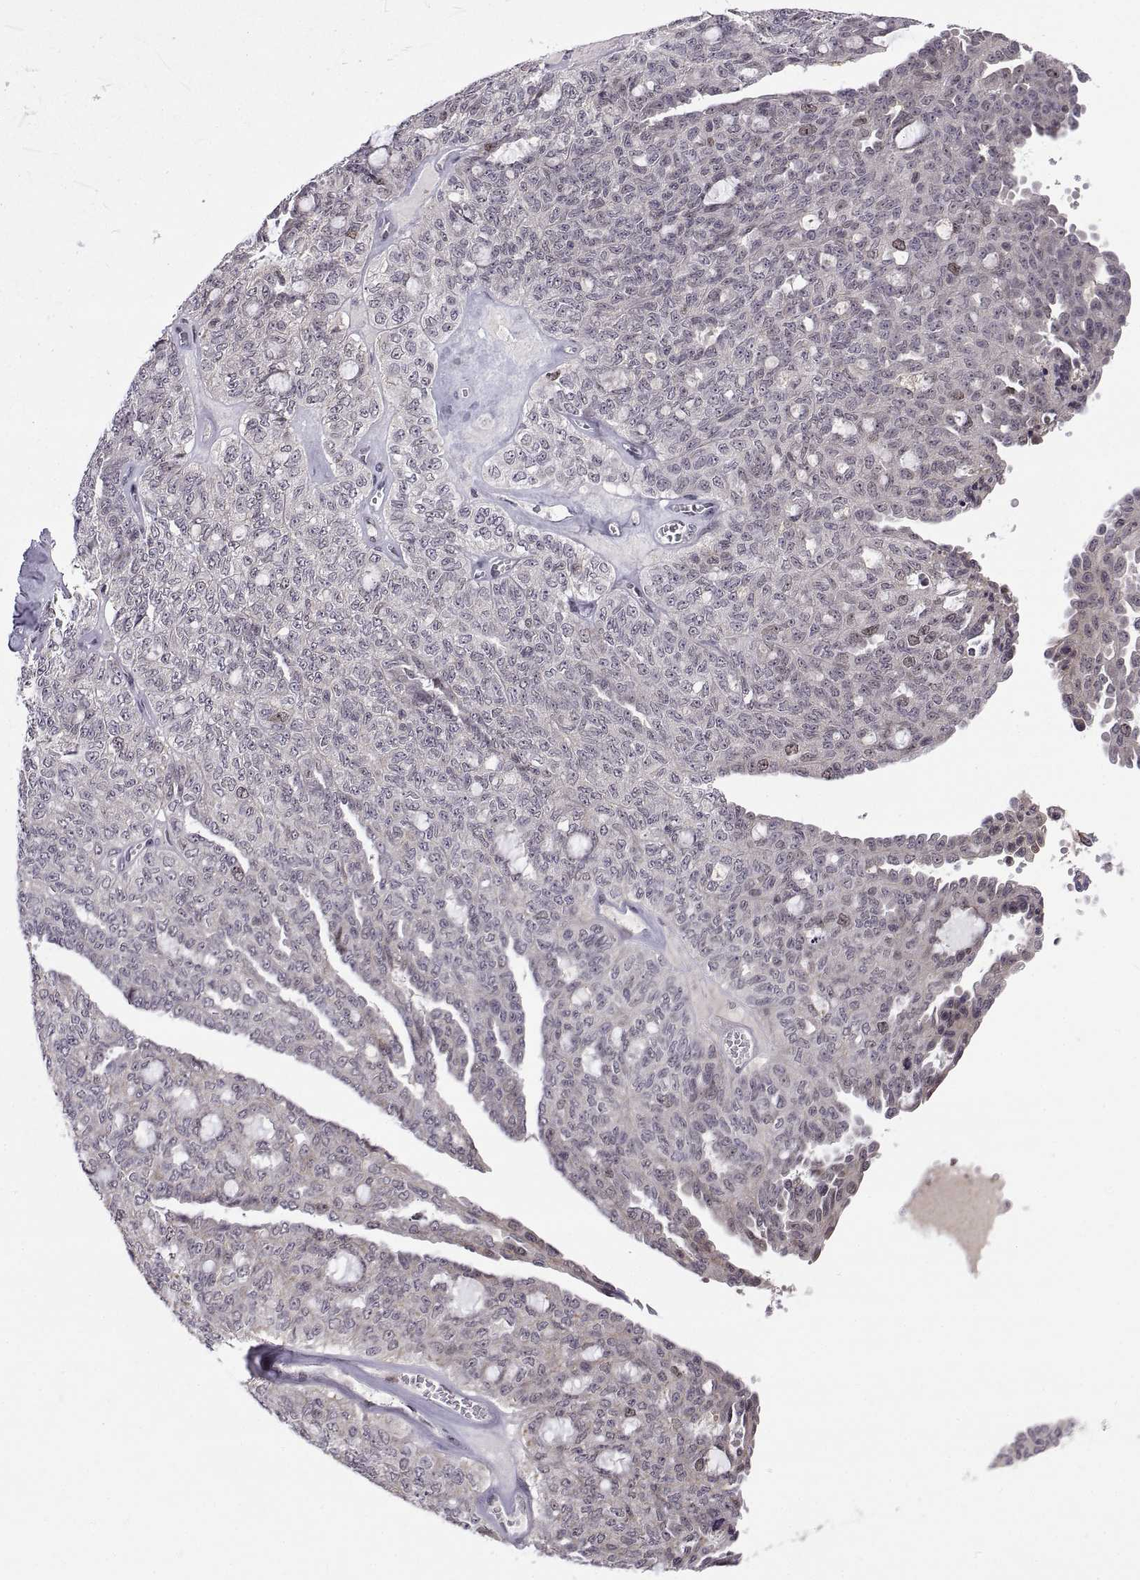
{"staining": {"intensity": "negative", "quantity": "none", "location": "none"}, "tissue": "ovarian cancer", "cell_type": "Tumor cells", "image_type": "cancer", "snomed": [{"axis": "morphology", "description": "Cystadenocarcinoma, serous, NOS"}, {"axis": "topography", "description": "Ovary"}], "caption": "Photomicrograph shows no protein positivity in tumor cells of ovarian cancer (serous cystadenocarcinoma) tissue.", "gene": "CHFR", "patient": {"sex": "female", "age": 71}}